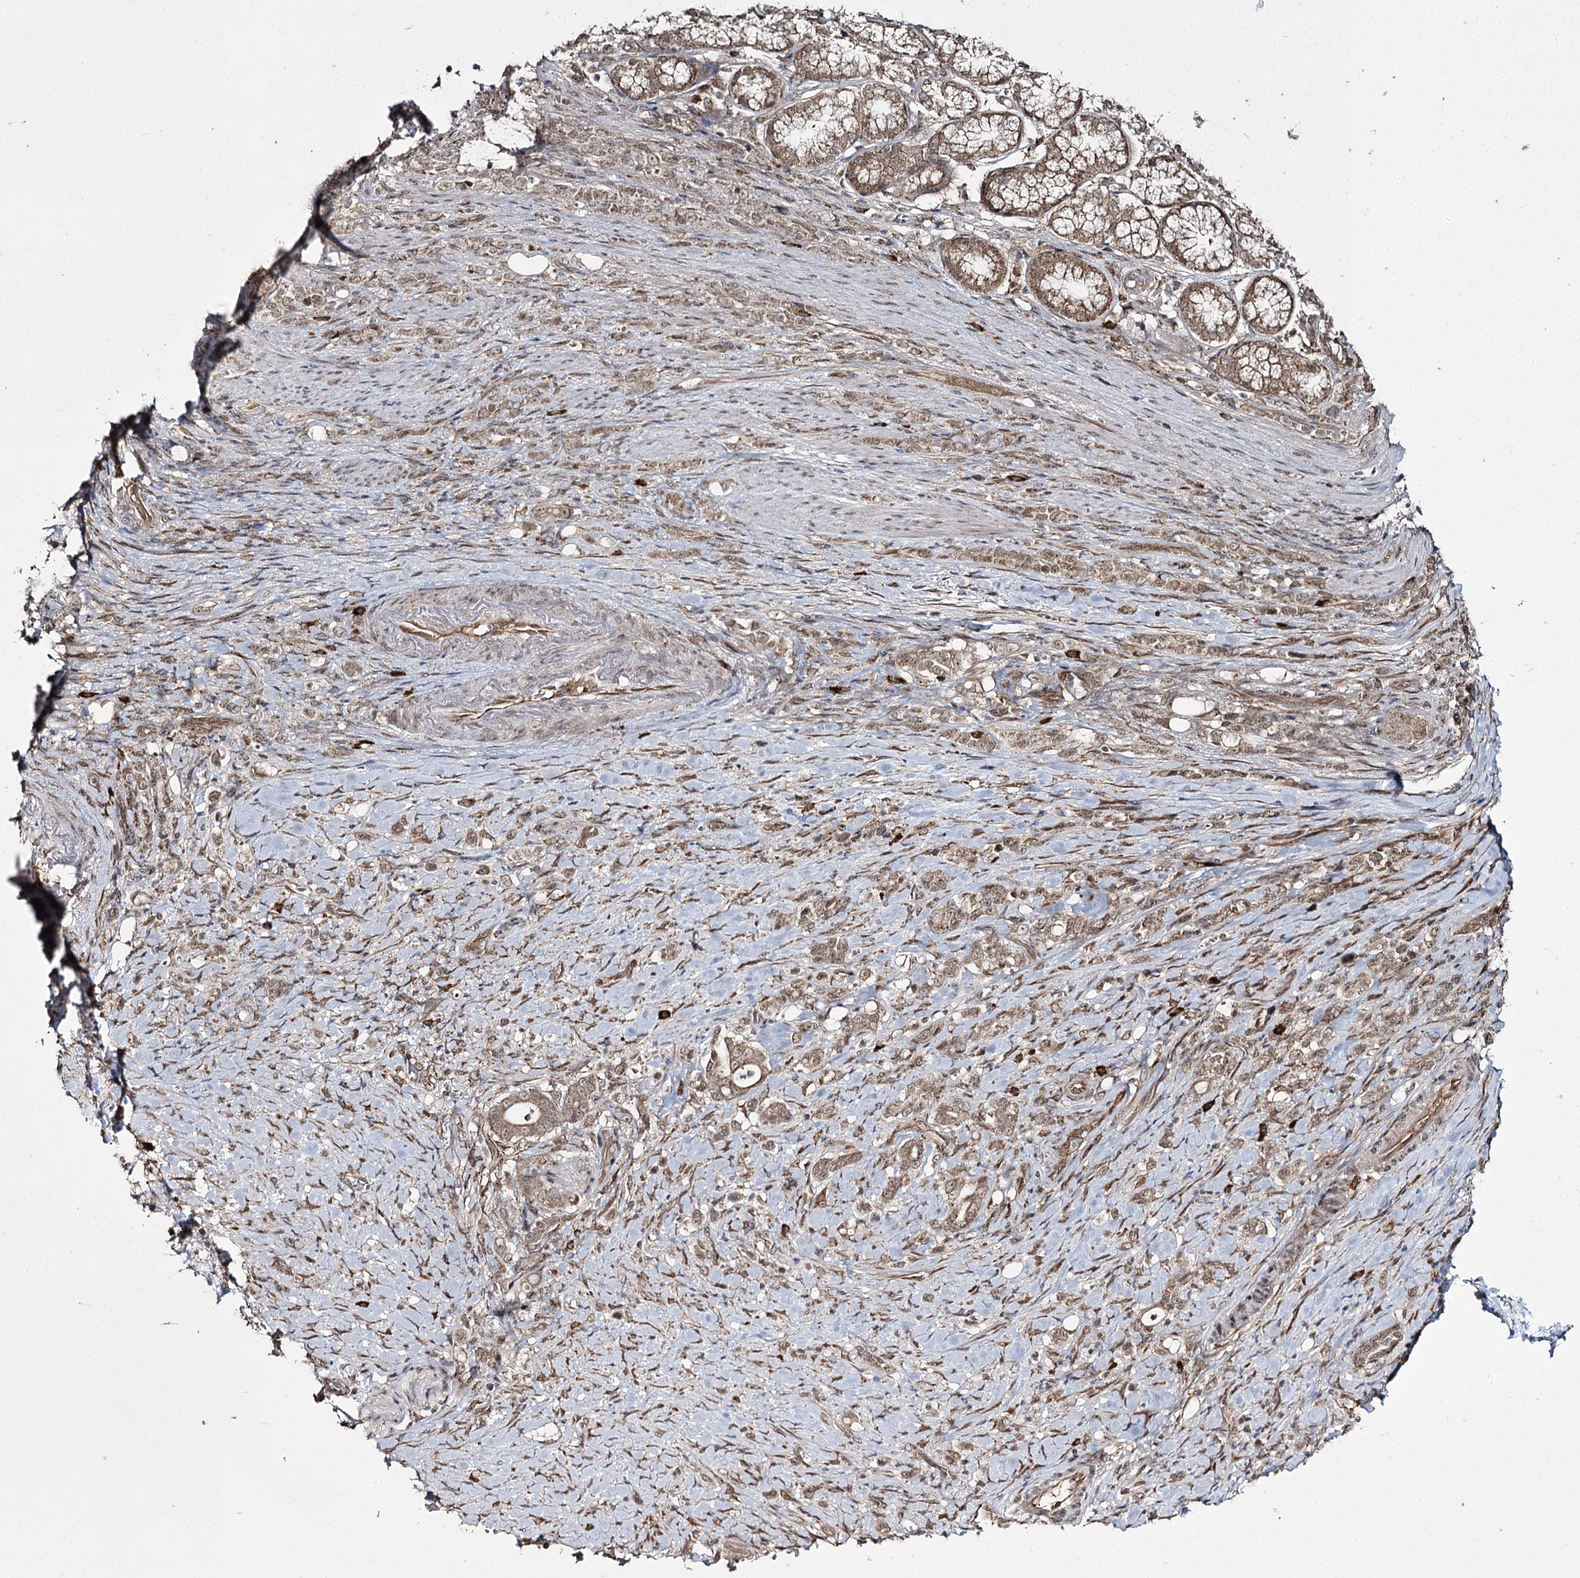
{"staining": {"intensity": "moderate", "quantity": ">75%", "location": "cytoplasmic/membranous,nuclear"}, "tissue": "stomach cancer", "cell_type": "Tumor cells", "image_type": "cancer", "snomed": [{"axis": "morphology", "description": "Adenocarcinoma, NOS"}, {"axis": "topography", "description": "Stomach"}], "caption": "Protein staining shows moderate cytoplasmic/membranous and nuclear positivity in approximately >75% of tumor cells in stomach cancer (adenocarcinoma). (IHC, brightfield microscopy, high magnification).", "gene": "TRNT1", "patient": {"sex": "female", "age": 79}}